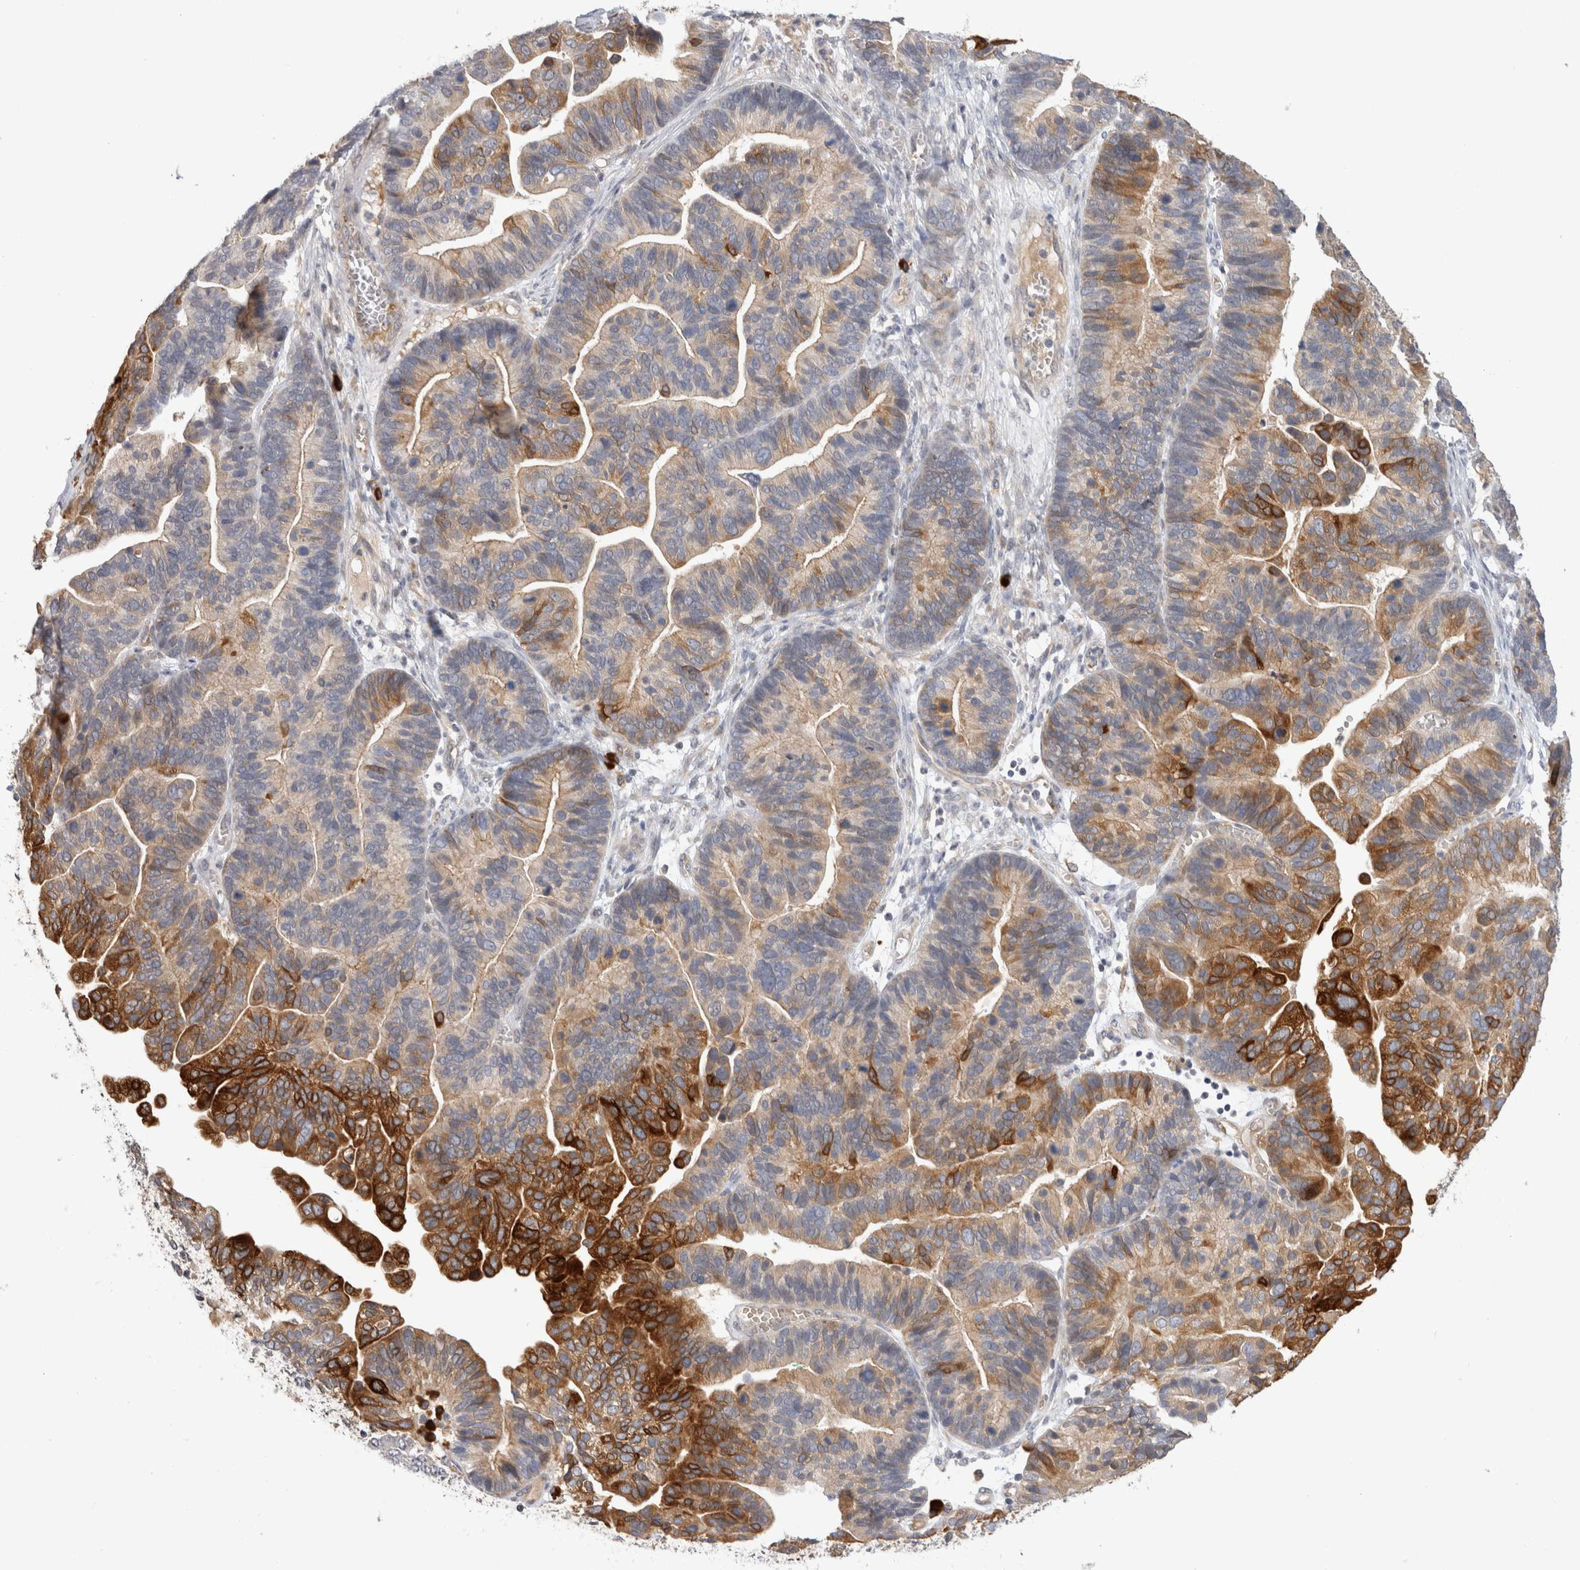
{"staining": {"intensity": "strong", "quantity": "25%-75%", "location": "cytoplasmic/membranous"}, "tissue": "ovarian cancer", "cell_type": "Tumor cells", "image_type": "cancer", "snomed": [{"axis": "morphology", "description": "Cystadenocarcinoma, serous, NOS"}, {"axis": "topography", "description": "Ovary"}], "caption": "High-magnification brightfield microscopy of serous cystadenocarcinoma (ovarian) stained with DAB (3,3'-diaminobenzidine) (brown) and counterstained with hematoxylin (blue). tumor cells exhibit strong cytoplasmic/membranous staining is appreciated in approximately25%-75% of cells. The protein is stained brown, and the nuclei are stained in blue (DAB IHC with brightfield microscopy, high magnification).", "gene": "APOL2", "patient": {"sex": "female", "age": 56}}